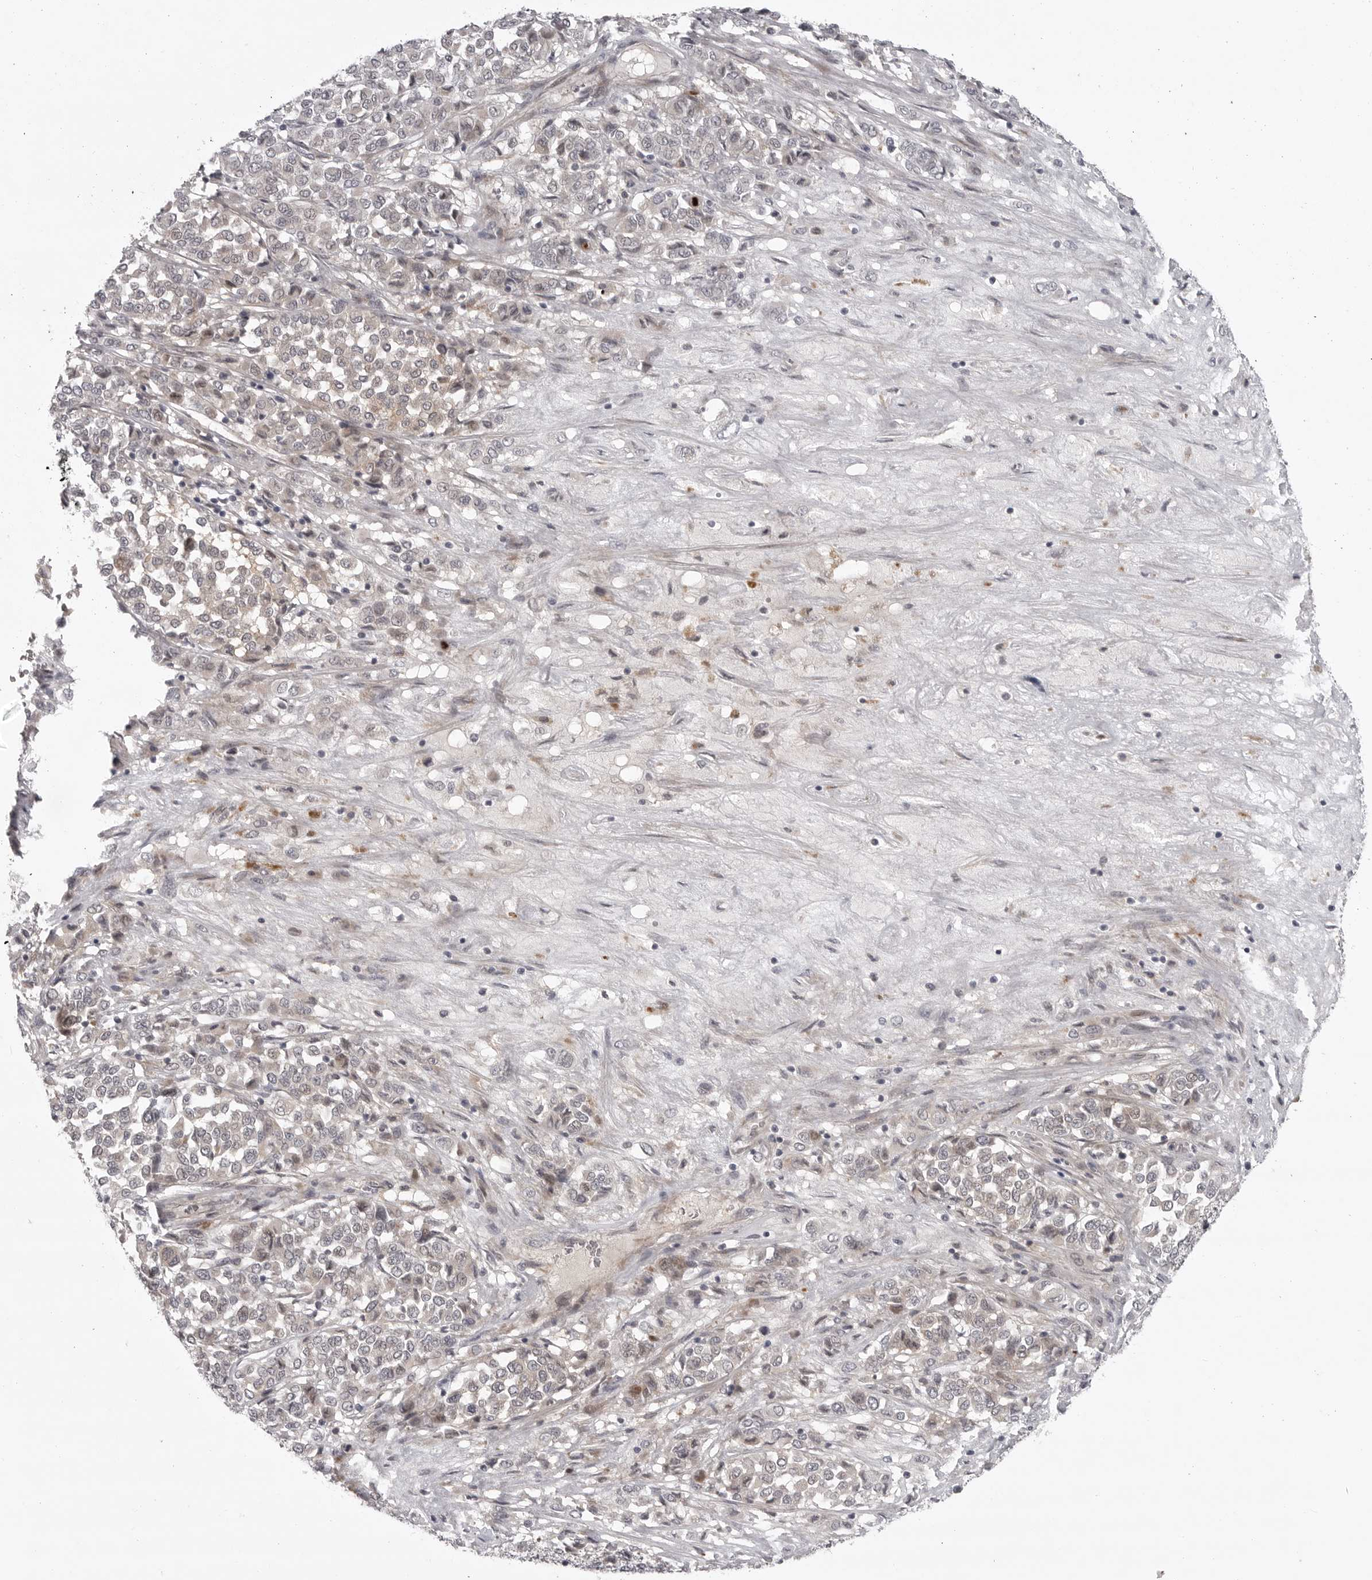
{"staining": {"intensity": "negative", "quantity": "none", "location": "none"}, "tissue": "melanoma", "cell_type": "Tumor cells", "image_type": "cancer", "snomed": [{"axis": "morphology", "description": "Malignant melanoma, Metastatic site"}, {"axis": "topography", "description": "Pancreas"}], "caption": "Malignant melanoma (metastatic site) stained for a protein using IHC shows no staining tumor cells.", "gene": "CD300LD", "patient": {"sex": "female", "age": 30}}